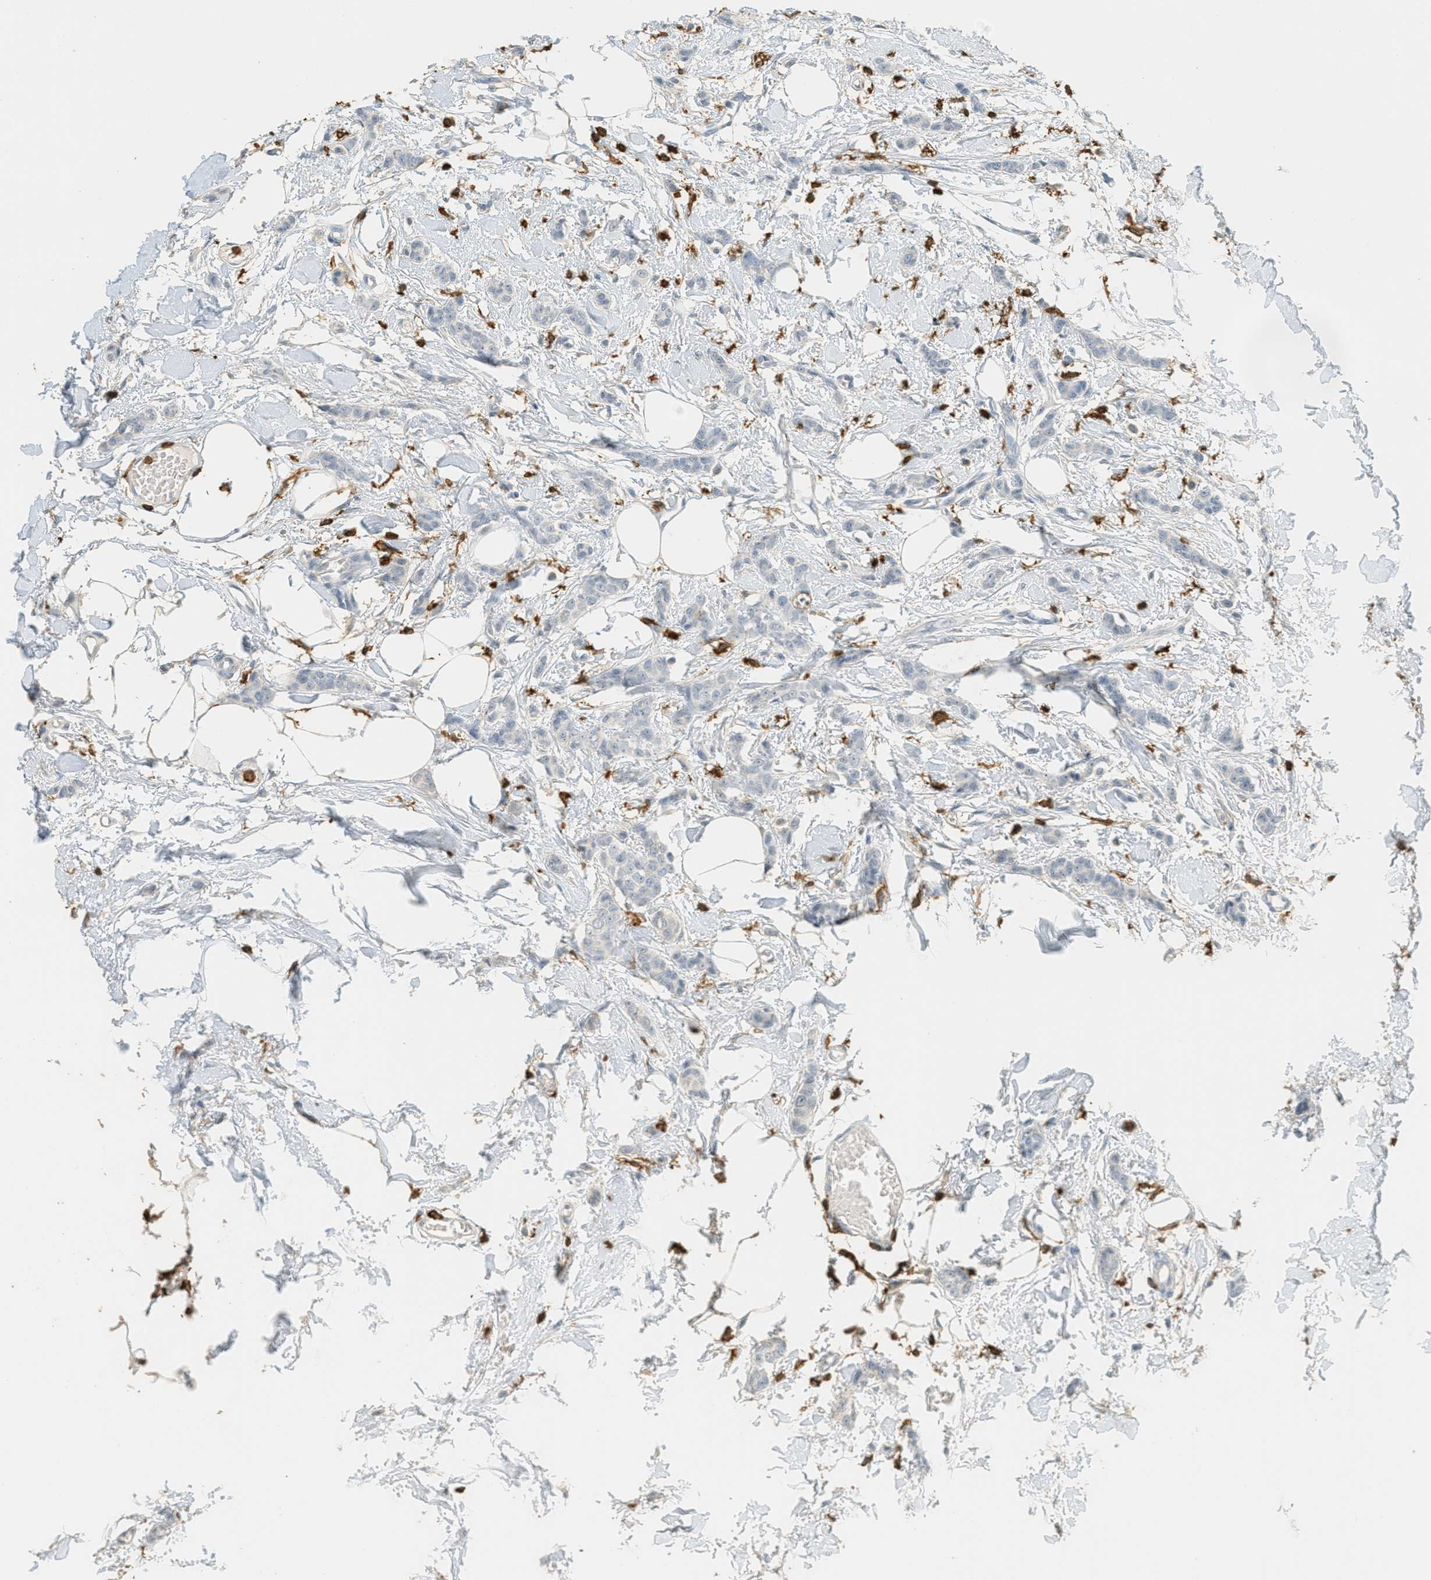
{"staining": {"intensity": "negative", "quantity": "none", "location": "none"}, "tissue": "breast cancer", "cell_type": "Tumor cells", "image_type": "cancer", "snomed": [{"axis": "morphology", "description": "Lobular carcinoma"}, {"axis": "topography", "description": "Skin"}, {"axis": "topography", "description": "Breast"}], "caption": "Immunohistochemical staining of human breast cancer (lobular carcinoma) displays no significant positivity in tumor cells. The staining is performed using DAB (3,3'-diaminobenzidine) brown chromogen with nuclei counter-stained in using hematoxylin.", "gene": "LSP1", "patient": {"sex": "female", "age": 46}}